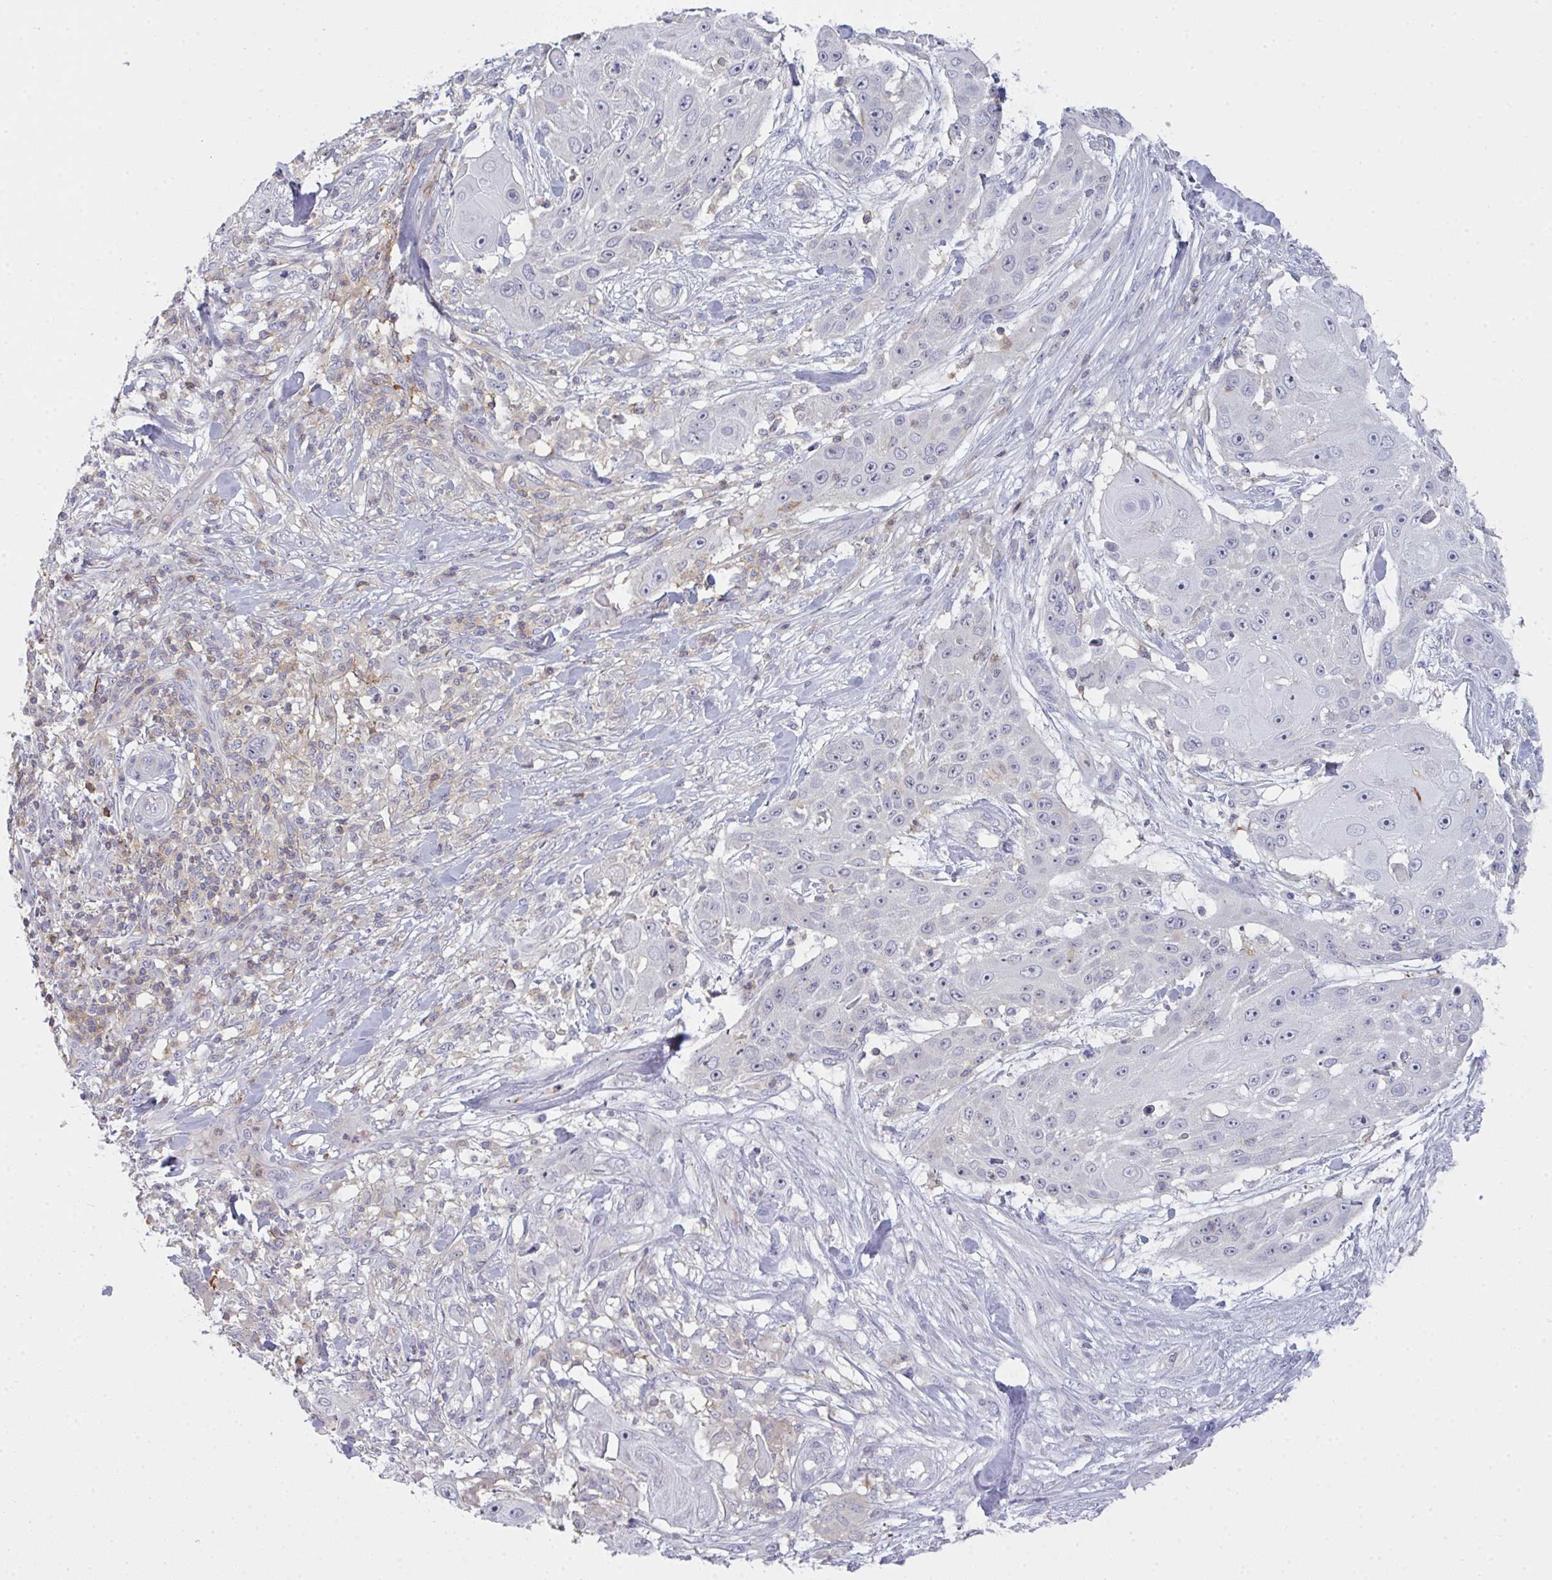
{"staining": {"intensity": "negative", "quantity": "none", "location": "none"}, "tissue": "skin cancer", "cell_type": "Tumor cells", "image_type": "cancer", "snomed": [{"axis": "morphology", "description": "Squamous cell carcinoma, NOS"}, {"axis": "topography", "description": "Skin"}], "caption": "This histopathology image is of squamous cell carcinoma (skin) stained with IHC to label a protein in brown with the nuclei are counter-stained blue. There is no expression in tumor cells.", "gene": "CD80", "patient": {"sex": "female", "age": 86}}